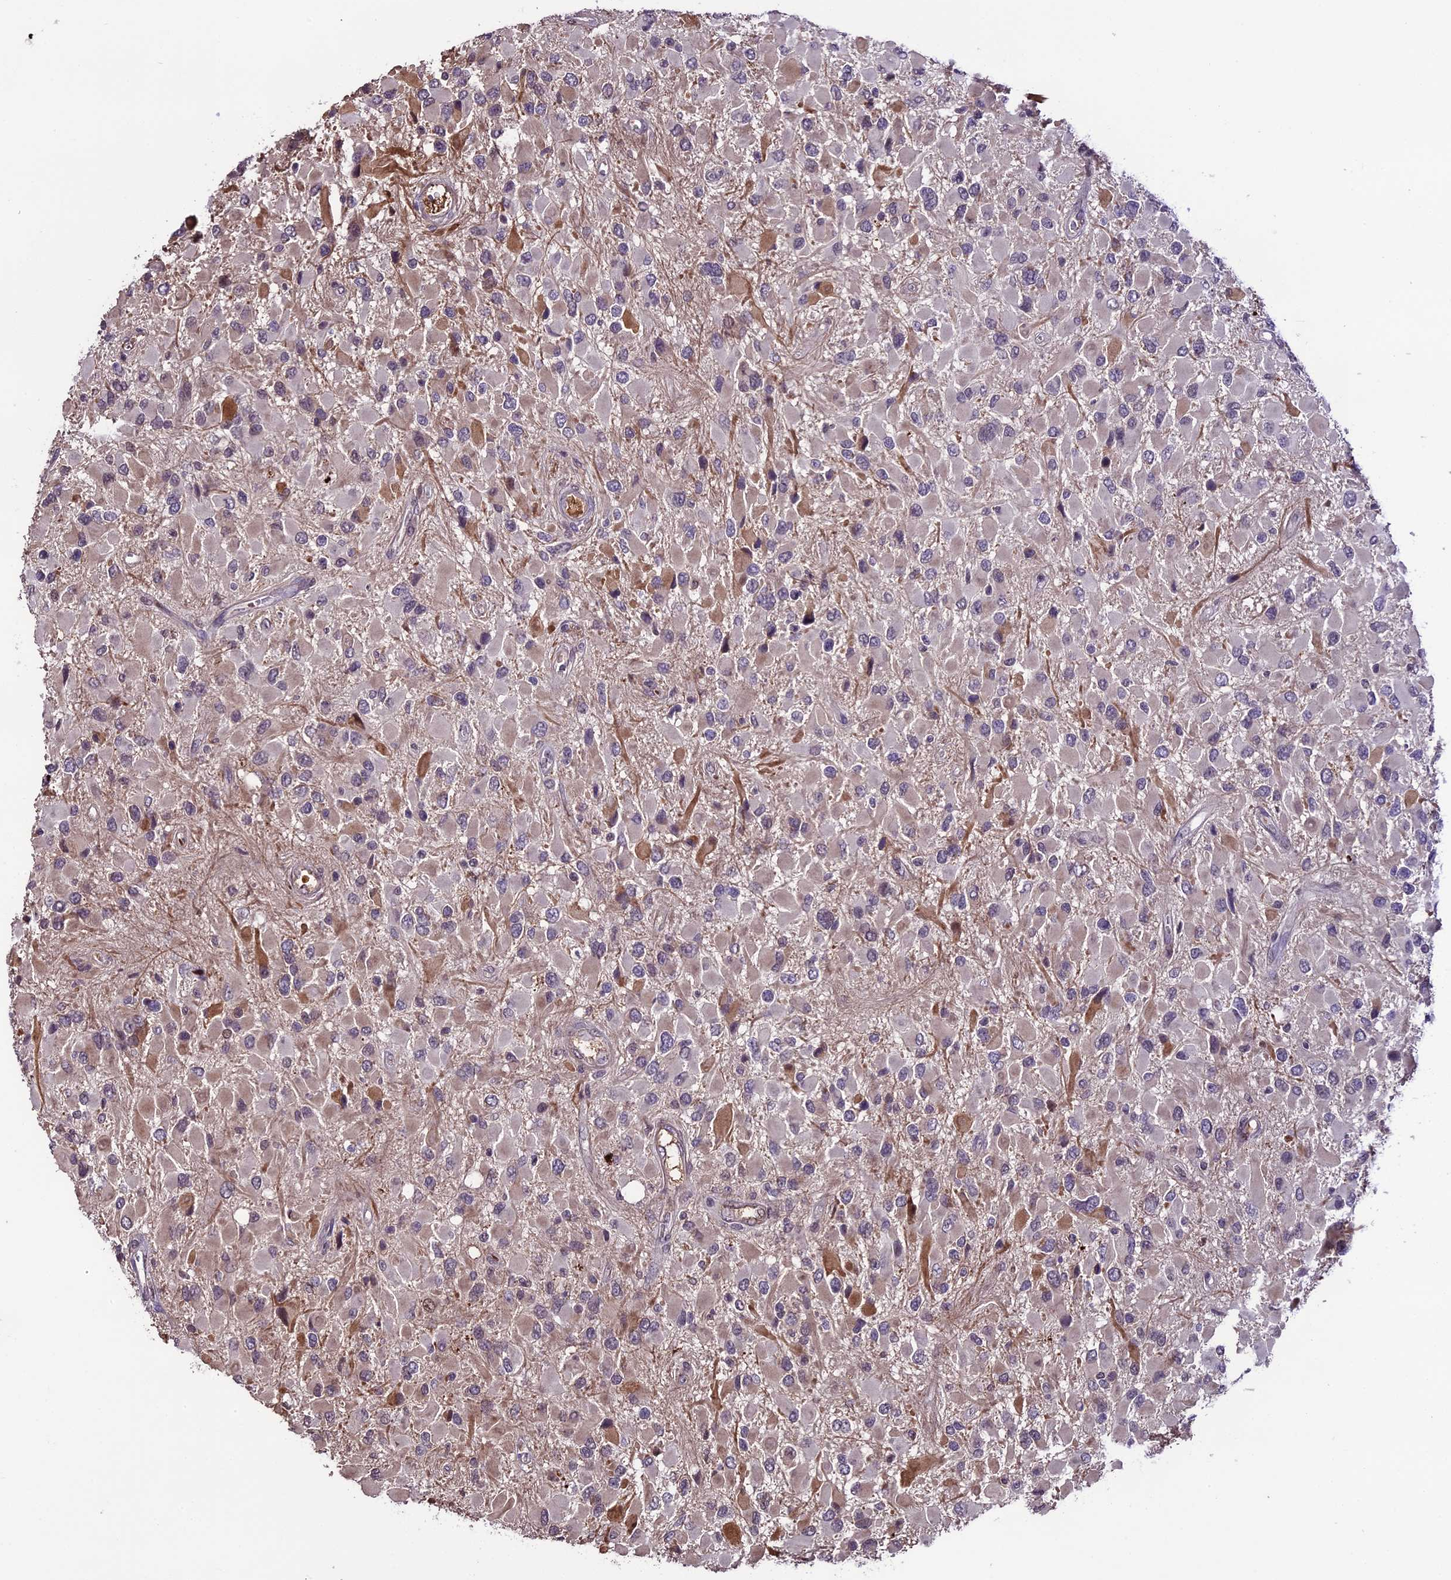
{"staining": {"intensity": "weak", "quantity": "25%-75%", "location": "cytoplasmic/membranous"}, "tissue": "glioma", "cell_type": "Tumor cells", "image_type": "cancer", "snomed": [{"axis": "morphology", "description": "Glioma, malignant, High grade"}, {"axis": "topography", "description": "Brain"}], "caption": "IHC histopathology image of neoplastic tissue: human malignant glioma (high-grade) stained using IHC exhibits low levels of weak protein expression localized specifically in the cytoplasmic/membranous of tumor cells, appearing as a cytoplasmic/membranous brown color.", "gene": "TCP11L2", "patient": {"sex": "male", "age": 53}}